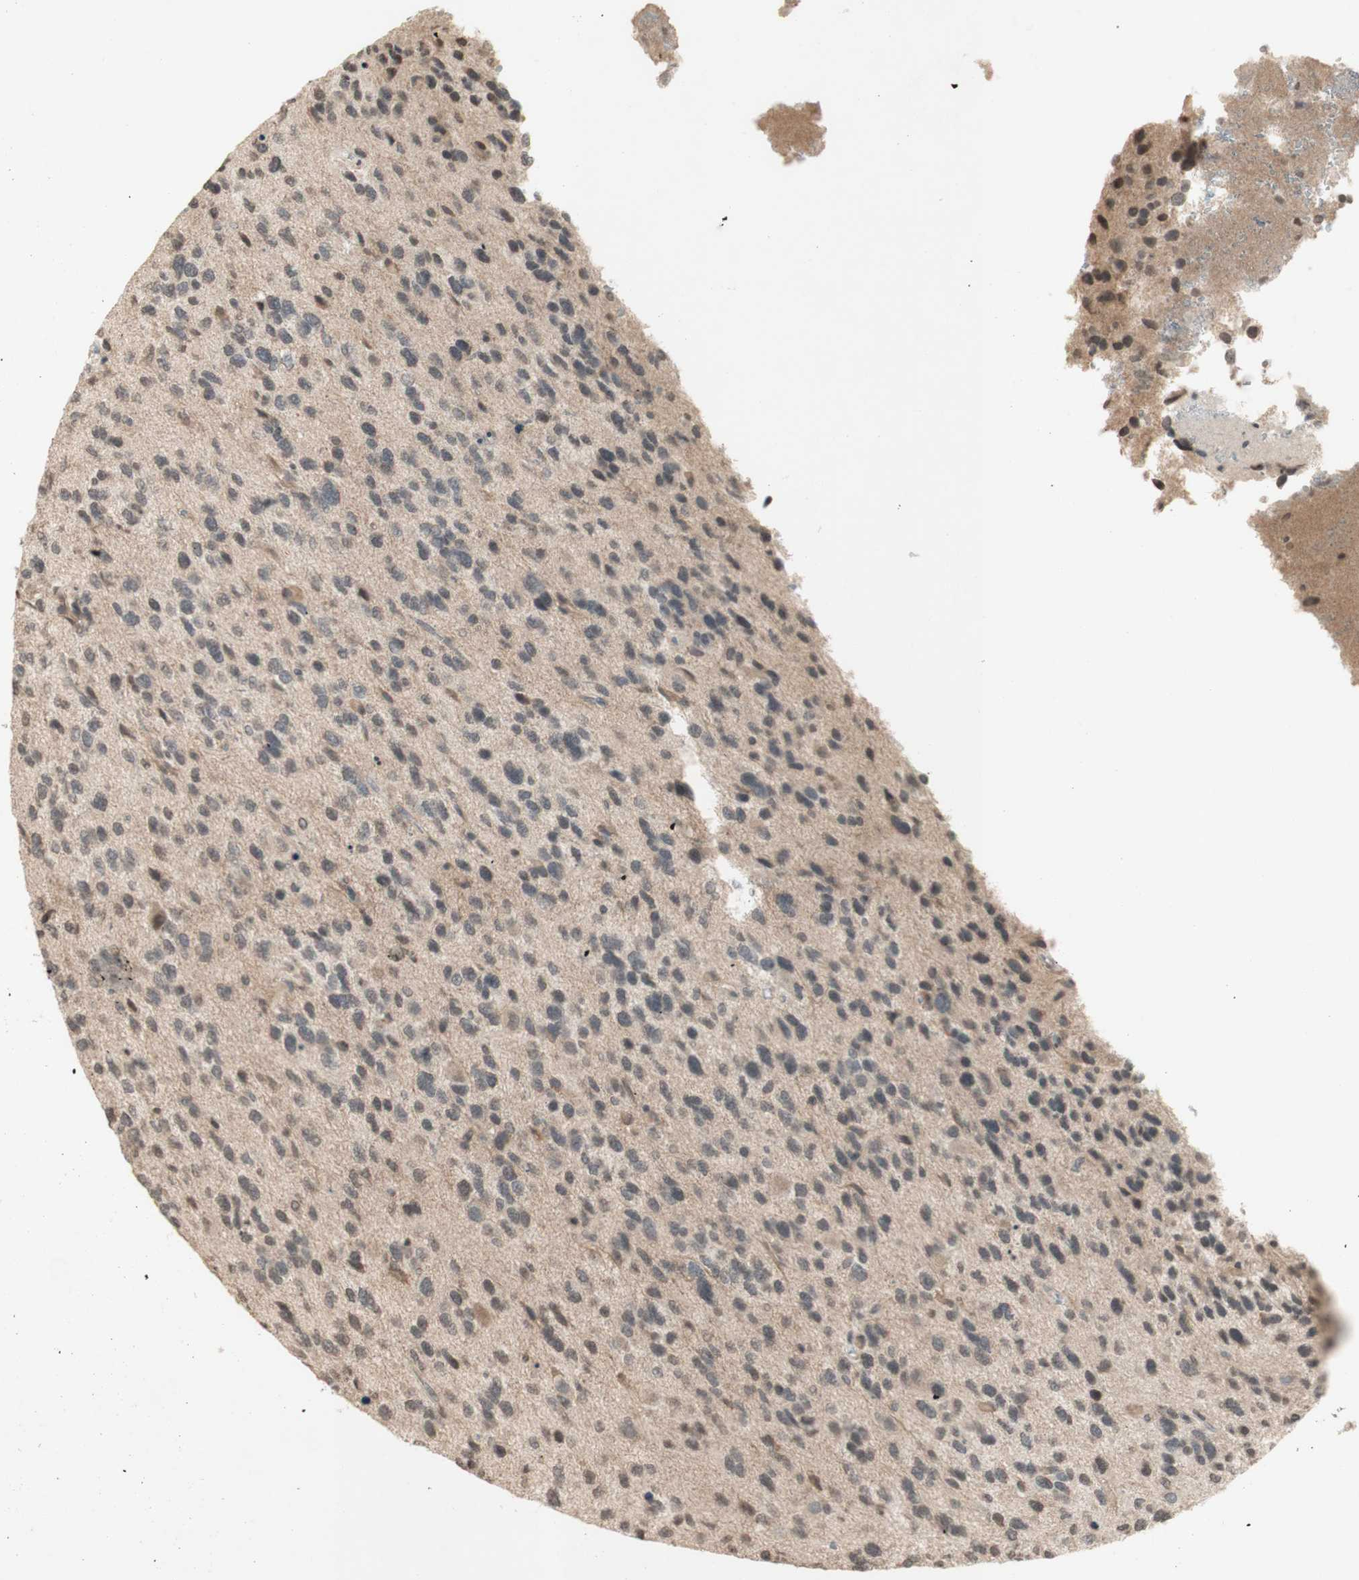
{"staining": {"intensity": "weak", "quantity": "25%-75%", "location": "nuclear"}, "tissue": "glioma", "cell_type": "Tumor cells", "image_type": "cancer", "snomed": [{"axis": "morphology", "description": "Glioma, malignant, High grade"}, {"axis": "topography", "description": "Brain"}], "caption": "Tumor cells exhibit low levels of weak nuclear expression in approximately 25%-75% of cells in human glioma.", "gene": "GLI1", "patient": {"sex": "female", "age": 58}}